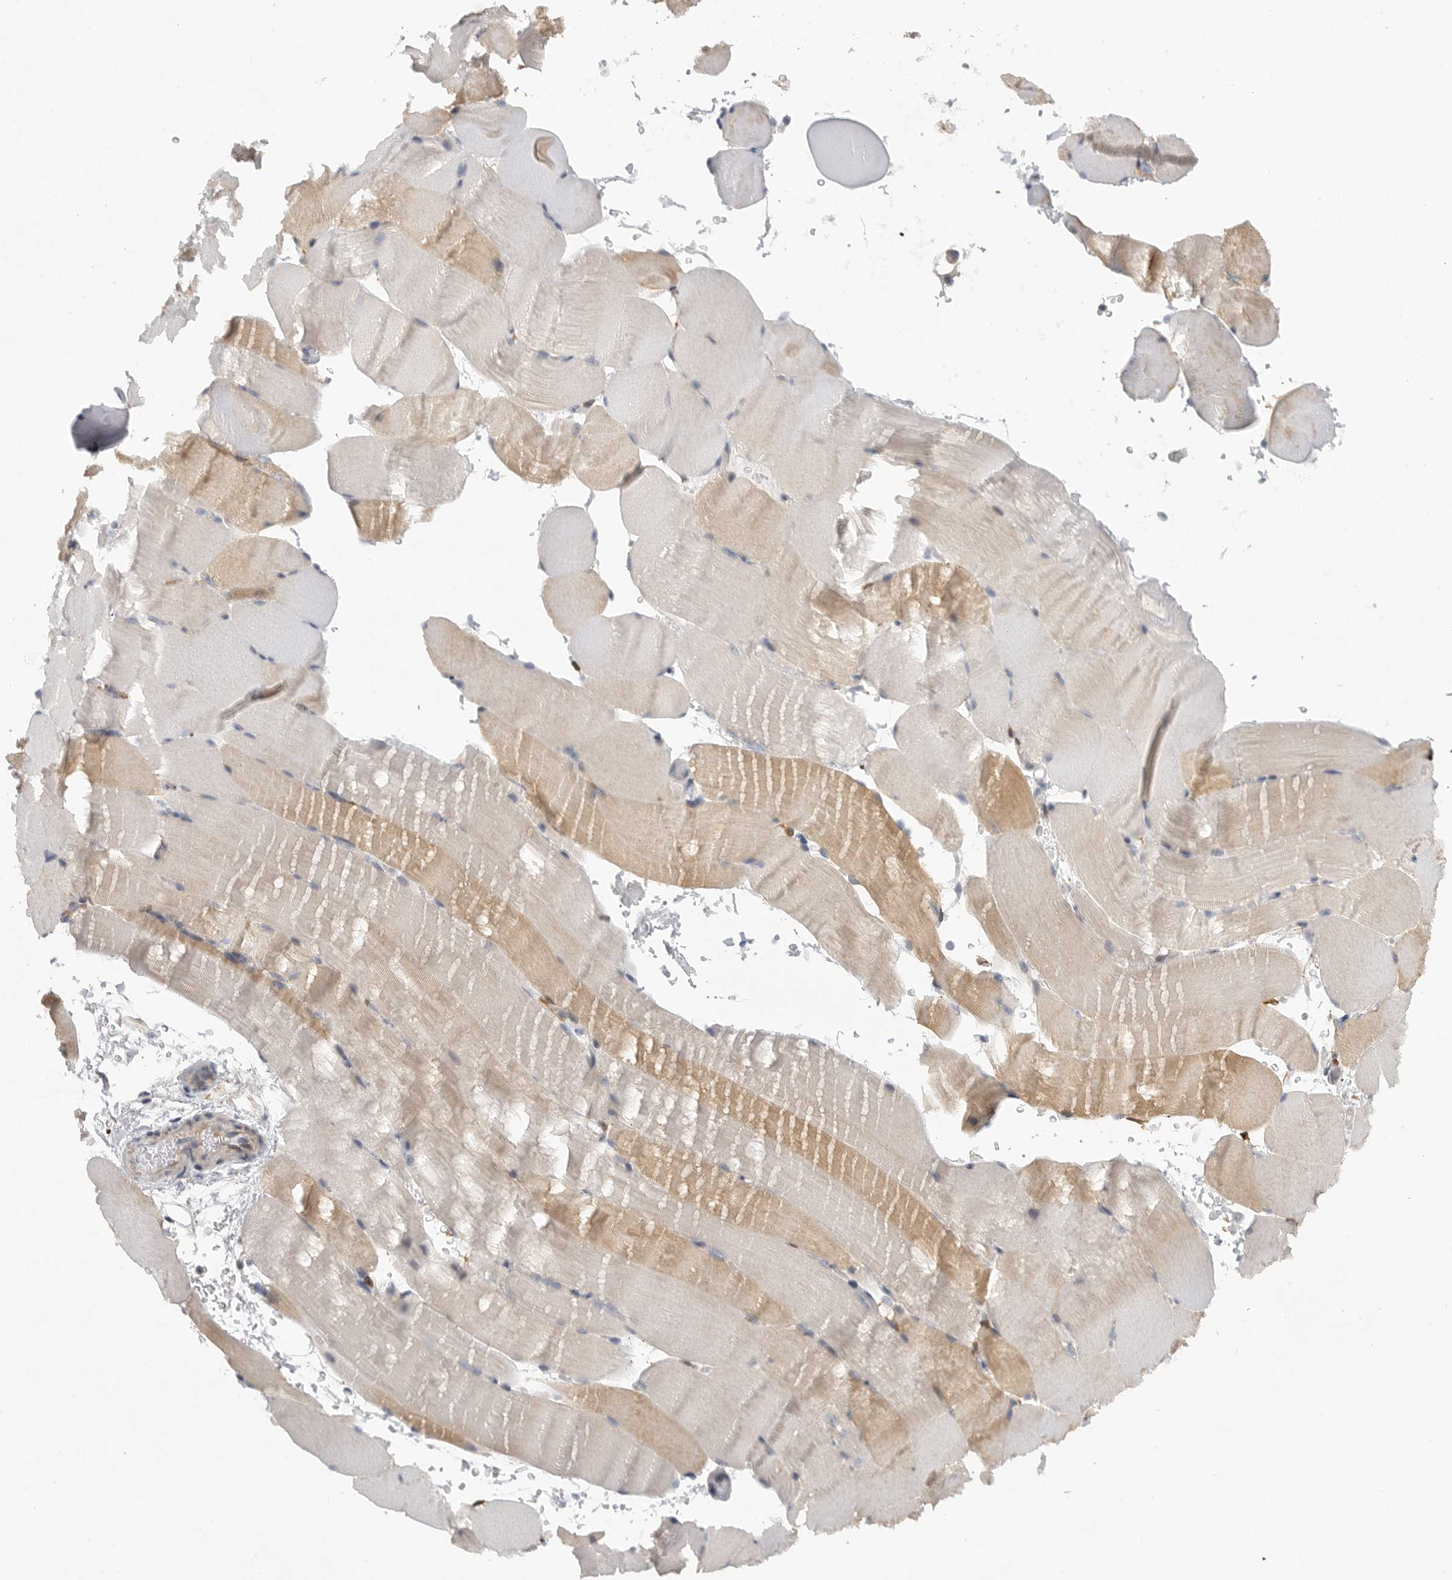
{"staining": {"intensity": "weak", "quantity": "<25%", "location": "cytoplasmic/membranous"}, "tissue": "skeletal muscle", "cell_type": "Myocytes", "image_type": "normal", "snomed": [{"axis": "morphology", "description": "Normal tissue, NOS"}, {"axis": "topography", "description": "Skeletal muscle"}, {"axis": "topography", "description": "Parathyroid gland"}], "caption": "This photomicrograph is of unremarkable skeletal muscle stained with immunohistochemistry to label a protein in brown with the nuclei are counter-stained blue. There is no staining in myocytes.", "gene": "FBXO43", "patient": {"sex": "female", "age": 37}}